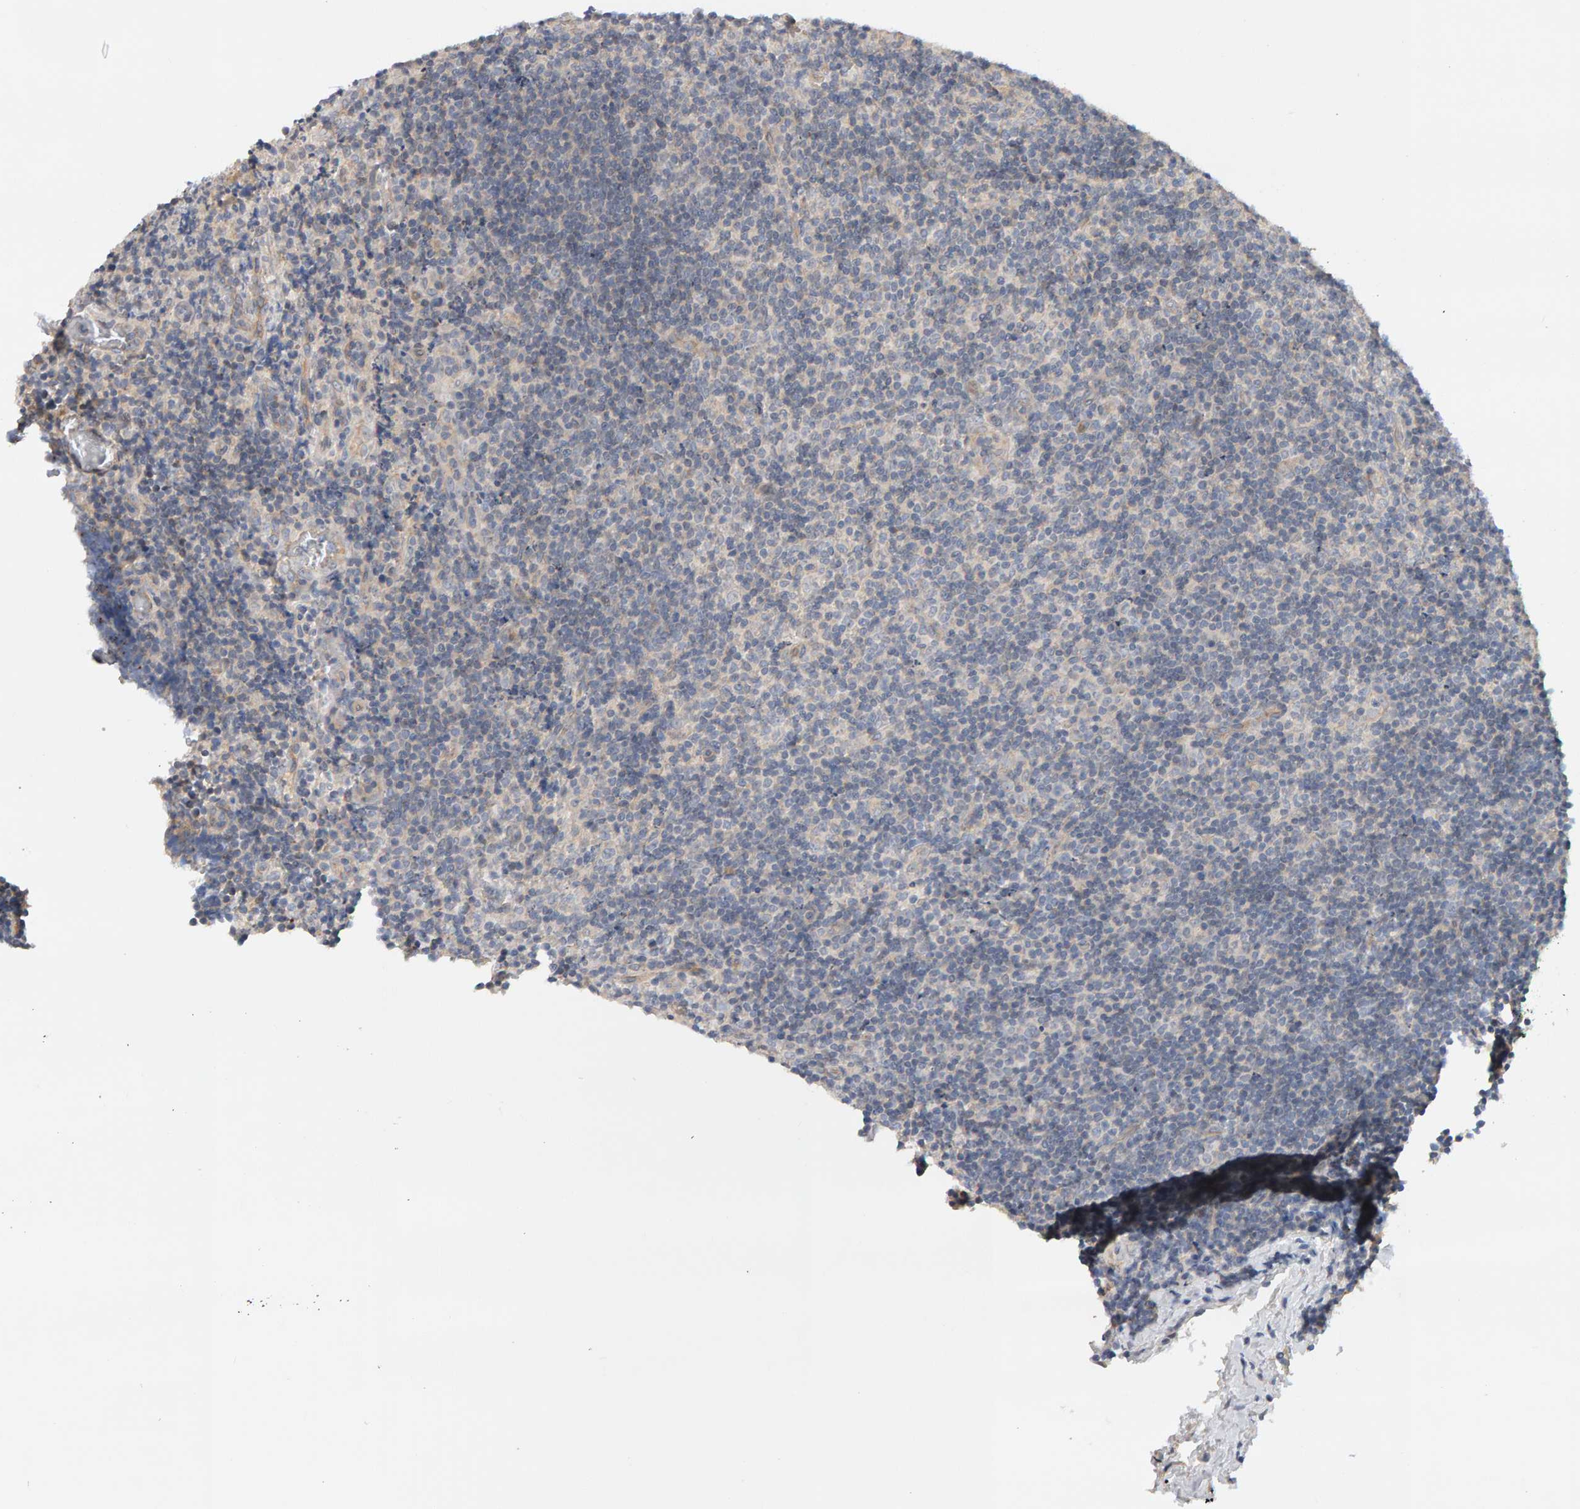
{"staining": {"intensity": "negative", "quantity": "none", "location": "none"}, "tissue": "lymphoma", "cell_type": "Tumor cells", "image_type": "cancer", "snomed": [{"axis": "morphology", "description": "Malignant lymphoma, non-Hodgkin's type, High grade"}, {"axis": "topography", "description": "Tonsil"}], "caption": "Immunohistochemical staining of human lymphoma reveals no significant expression in tumor cells. (DAB immunohistochemistry, high magnification).", "gene": "PPP1R16A", "patient": {"sex": "female", "age": 36}}